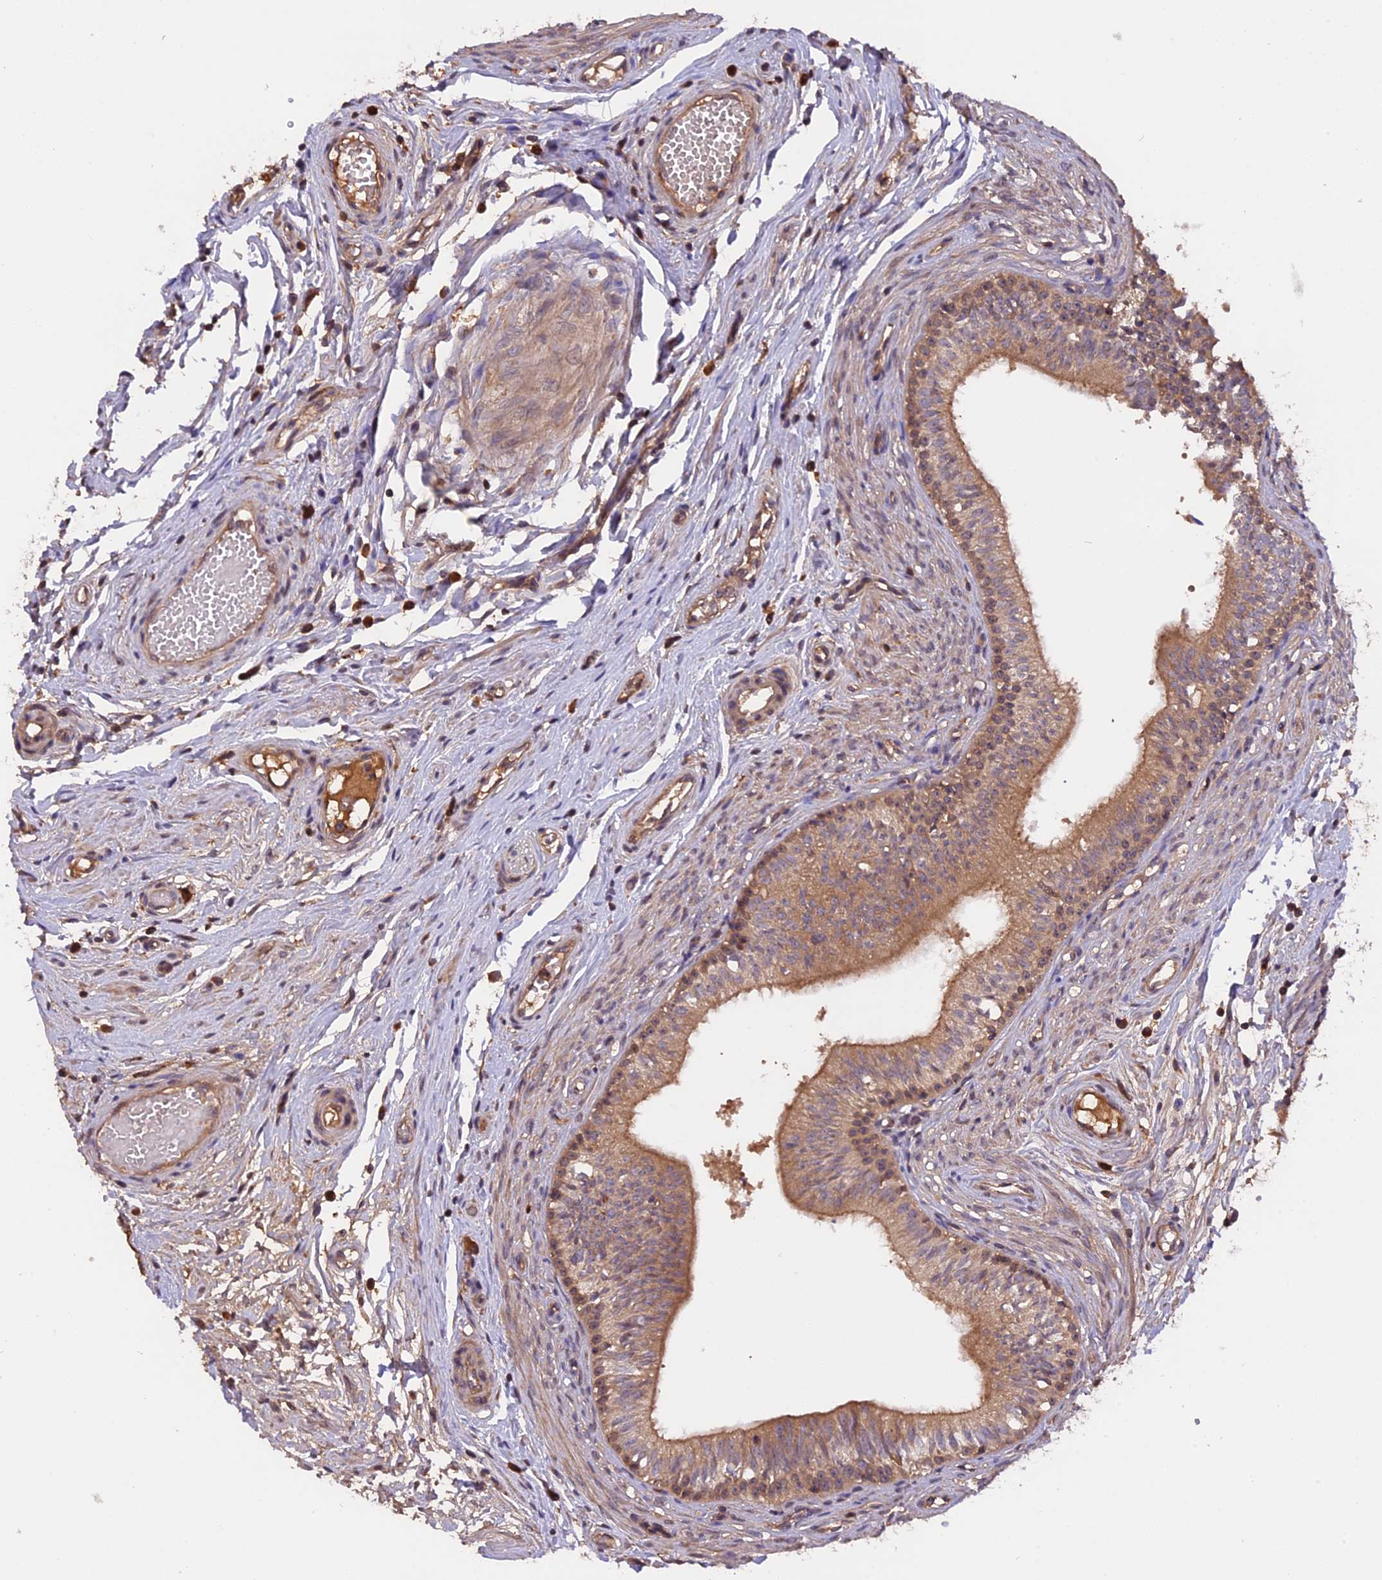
{"staining": {"intensity": "strong", "quantity": ">75%", "location": "cytoplasmic/membranous"}, "tissue": "epididymis", "cell_type": "Glandular cells", "image_type": "normal", "snomed": [{"axis": "morphology", "description": "Normal tissue, NOS"}, {"axis": "topography", "description": "Epididymis, spermatic cord, NOS"}], "caption": "The histopathology image exhibits staining of normal epididymis, revealing strong cytoplasmic/membranous protein positivity (brown color) within glandular cells. (IHC, brightfield microscopy, high magnification).", "gene": "SETD6", "patient": {"sex": "male", "age": 22}}